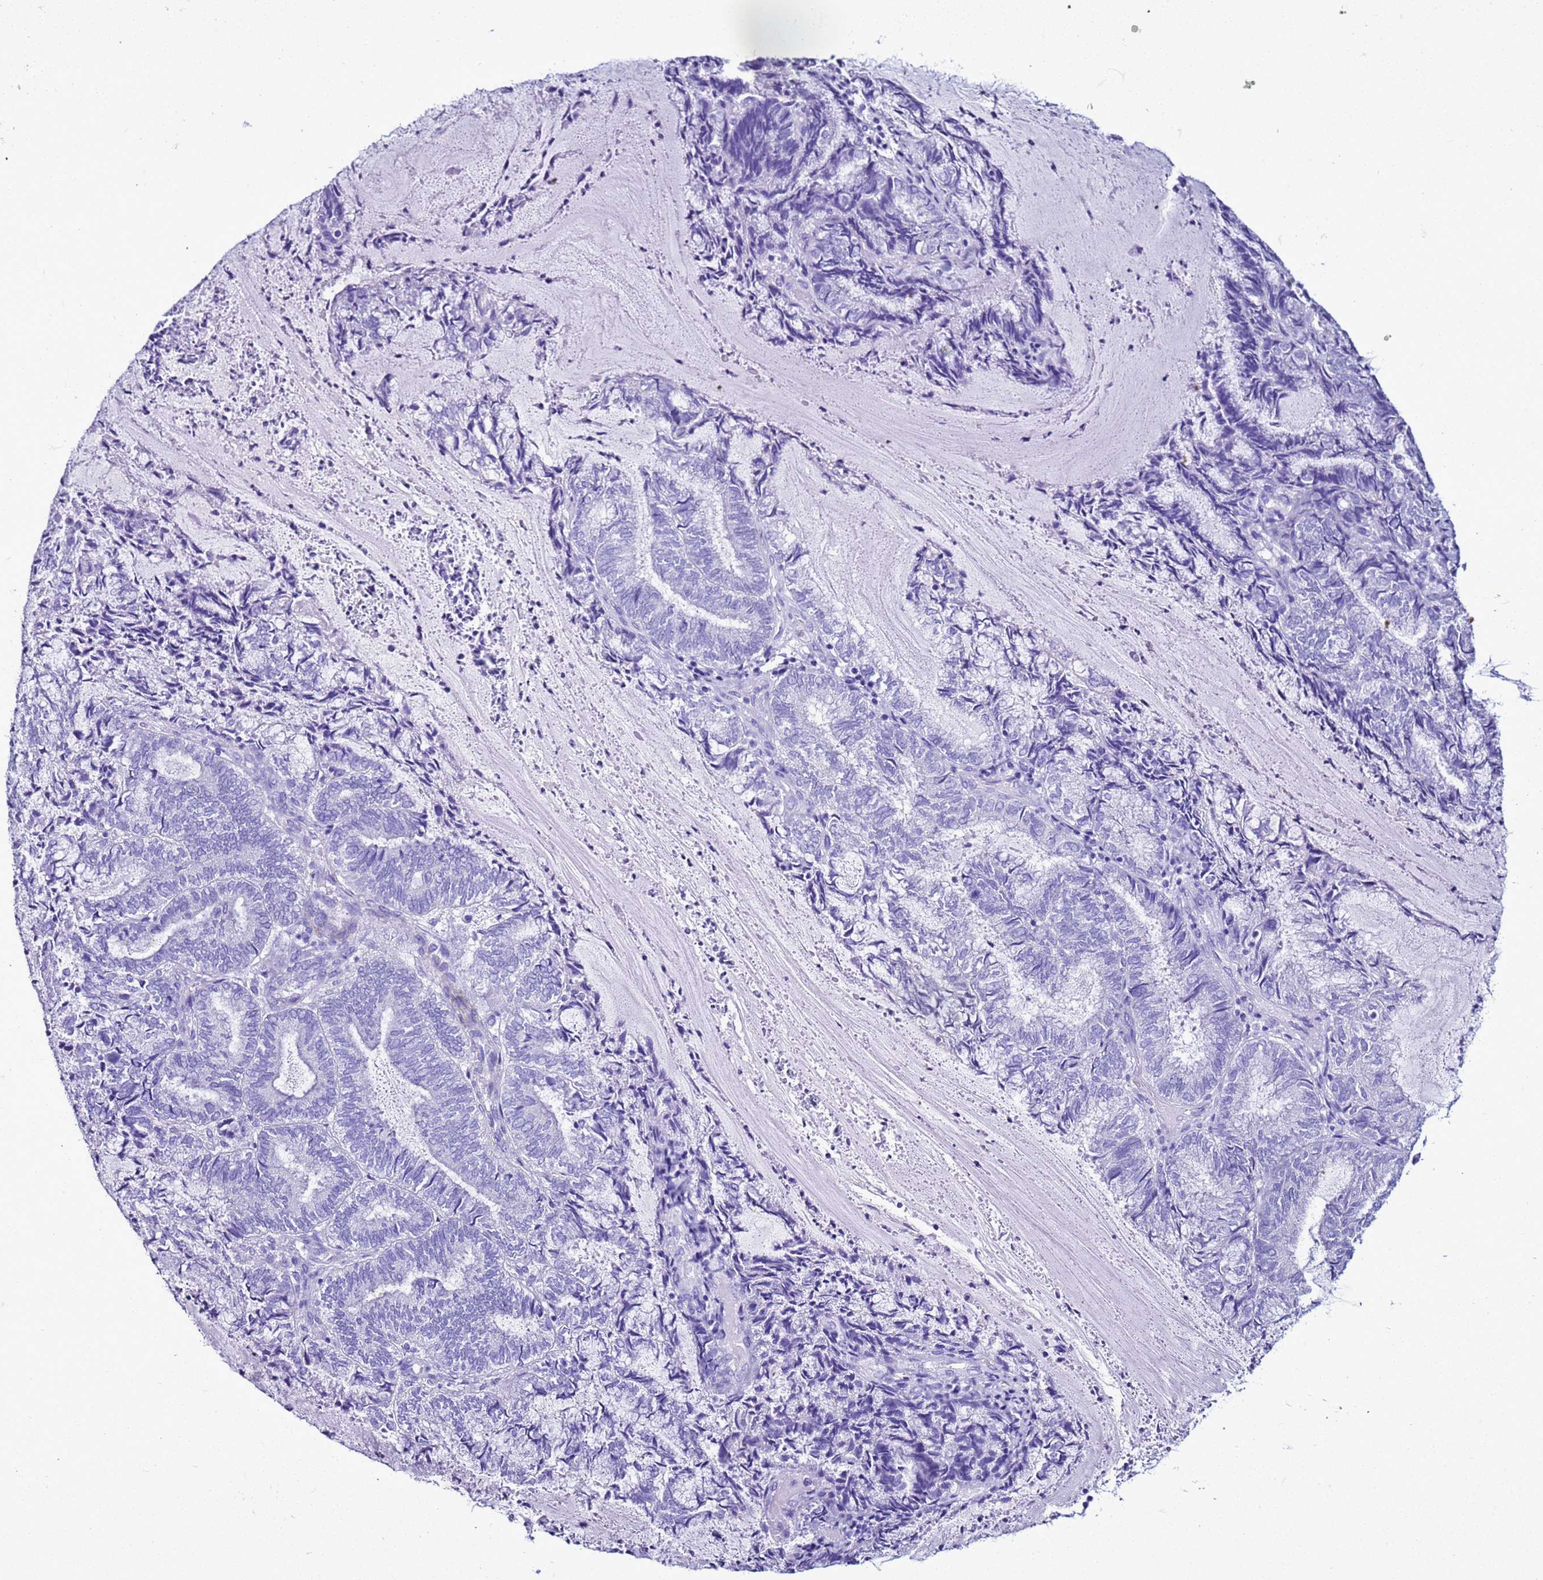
{"staining": {"intensity": "negative", "quantity": "none", "location": "none"}, "tissue": "endometrial cancer", "cell_type": "Tumor cells", "image_type": "cancer", "snomed": [{"axis": "morphology", "description": "Adenocarcinoma, NOS"}, {"axis": "topography", "description": "Endometrium"}], "caption": "Immunohistochemistry micrograph of human endometrial cancer (adenocarcinoma) stained for a protein (brown), which displays no staining in tumor cells.", "gene": "LCMT1", "patient": {"sex": "female", "age": 80}}